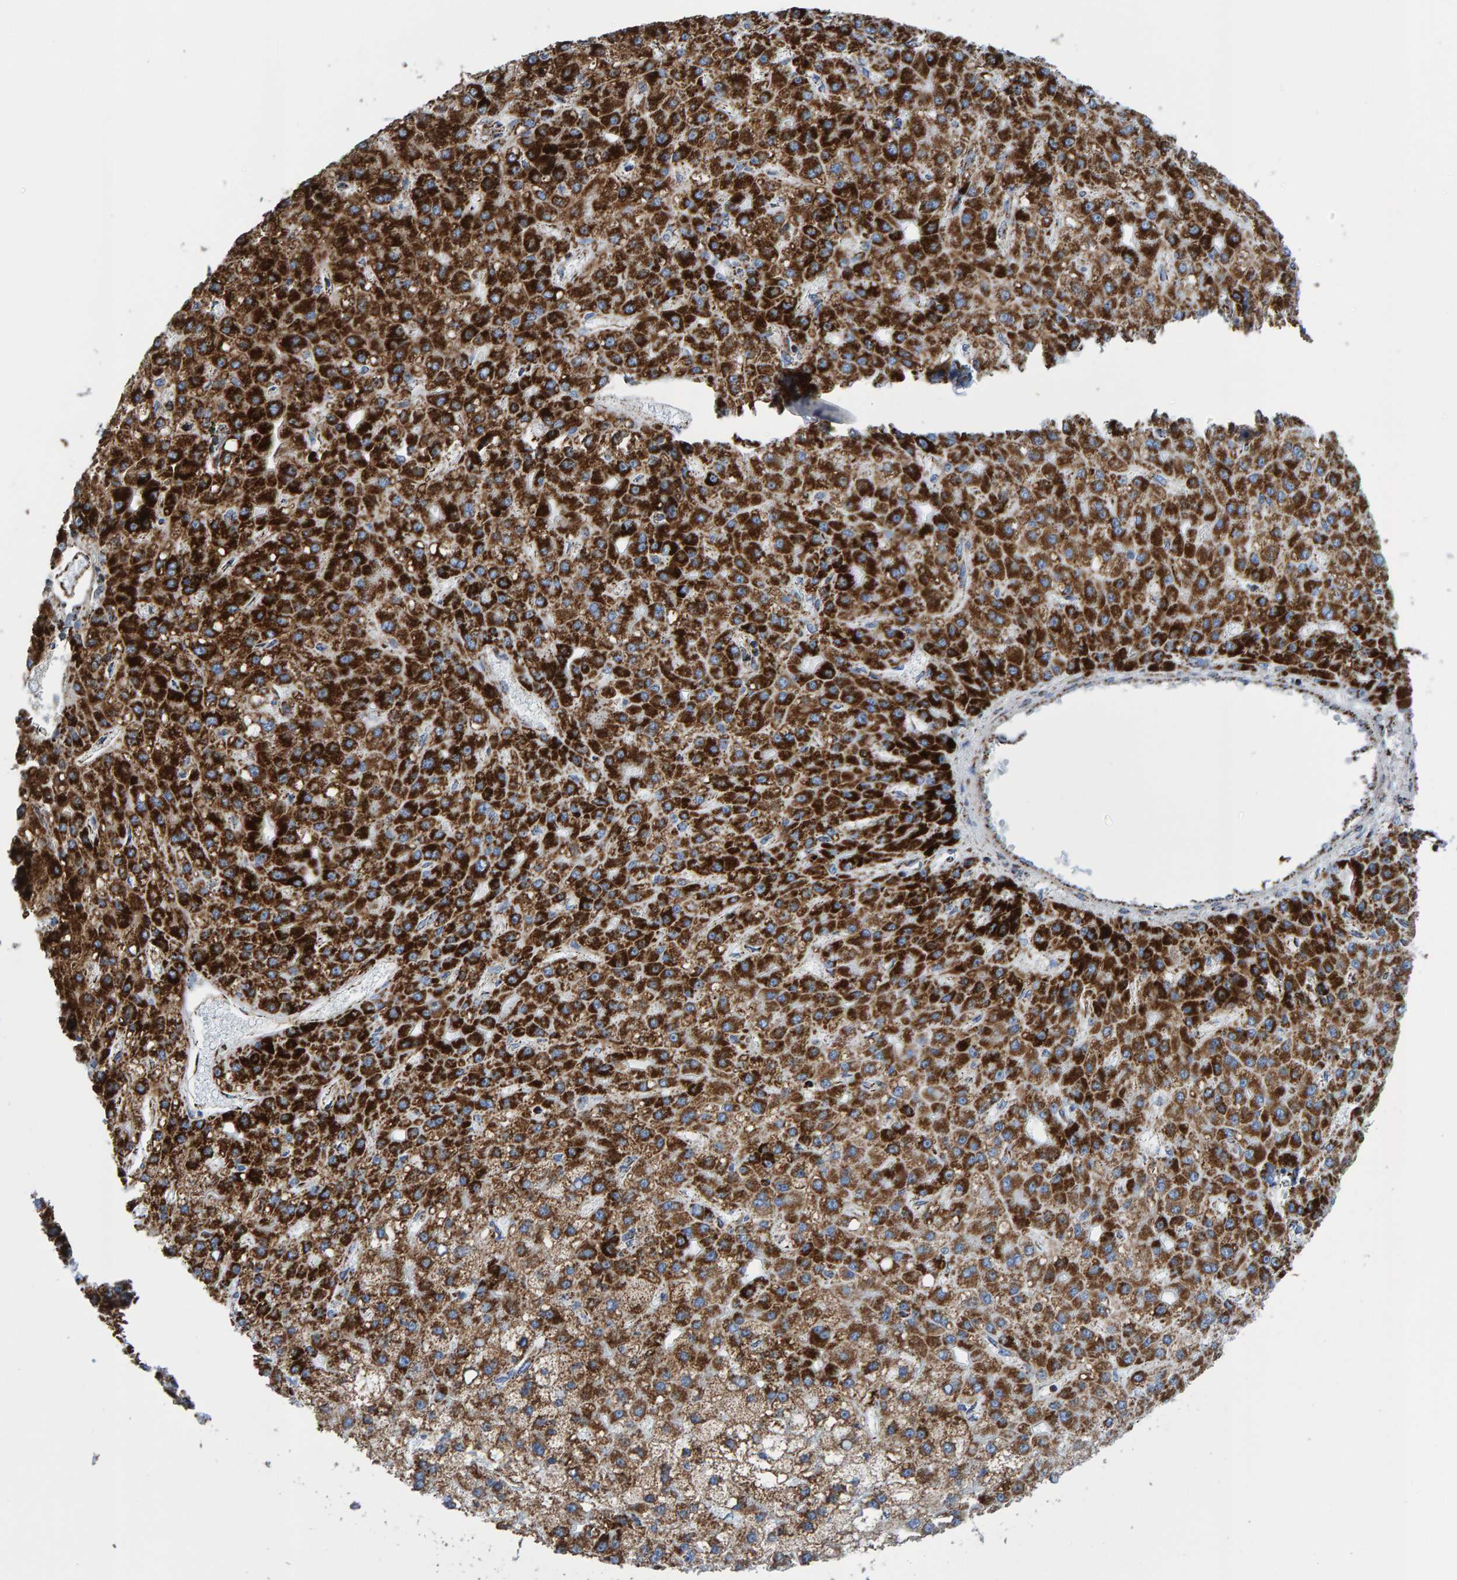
{"staining": {"intensity": "strong", "quantity": ">75%", "location": "cytoplasmic/membranous"}, "tissue": "liver cancer", "cell_type": "Tumor cells", "image_type": "cancer", "snomed": [{"axis": "morphology", "description": "Carcinoma, Hepatocellular, NOS"}, {"axis": "topography", "description": "Liver"}], "caption": "An immunohistochemistry (IHC) micrograph of tumor tissue is shown. Protein staining in brown highlights strong cytoplasmic/membranous positivity in liver cancer within tumor cells. Ihc stains the protein of interest in brown and the nuclei are stained blue.", "gene": "ENSG00000262660", "patient": {"sex": "male", "age": 67}}